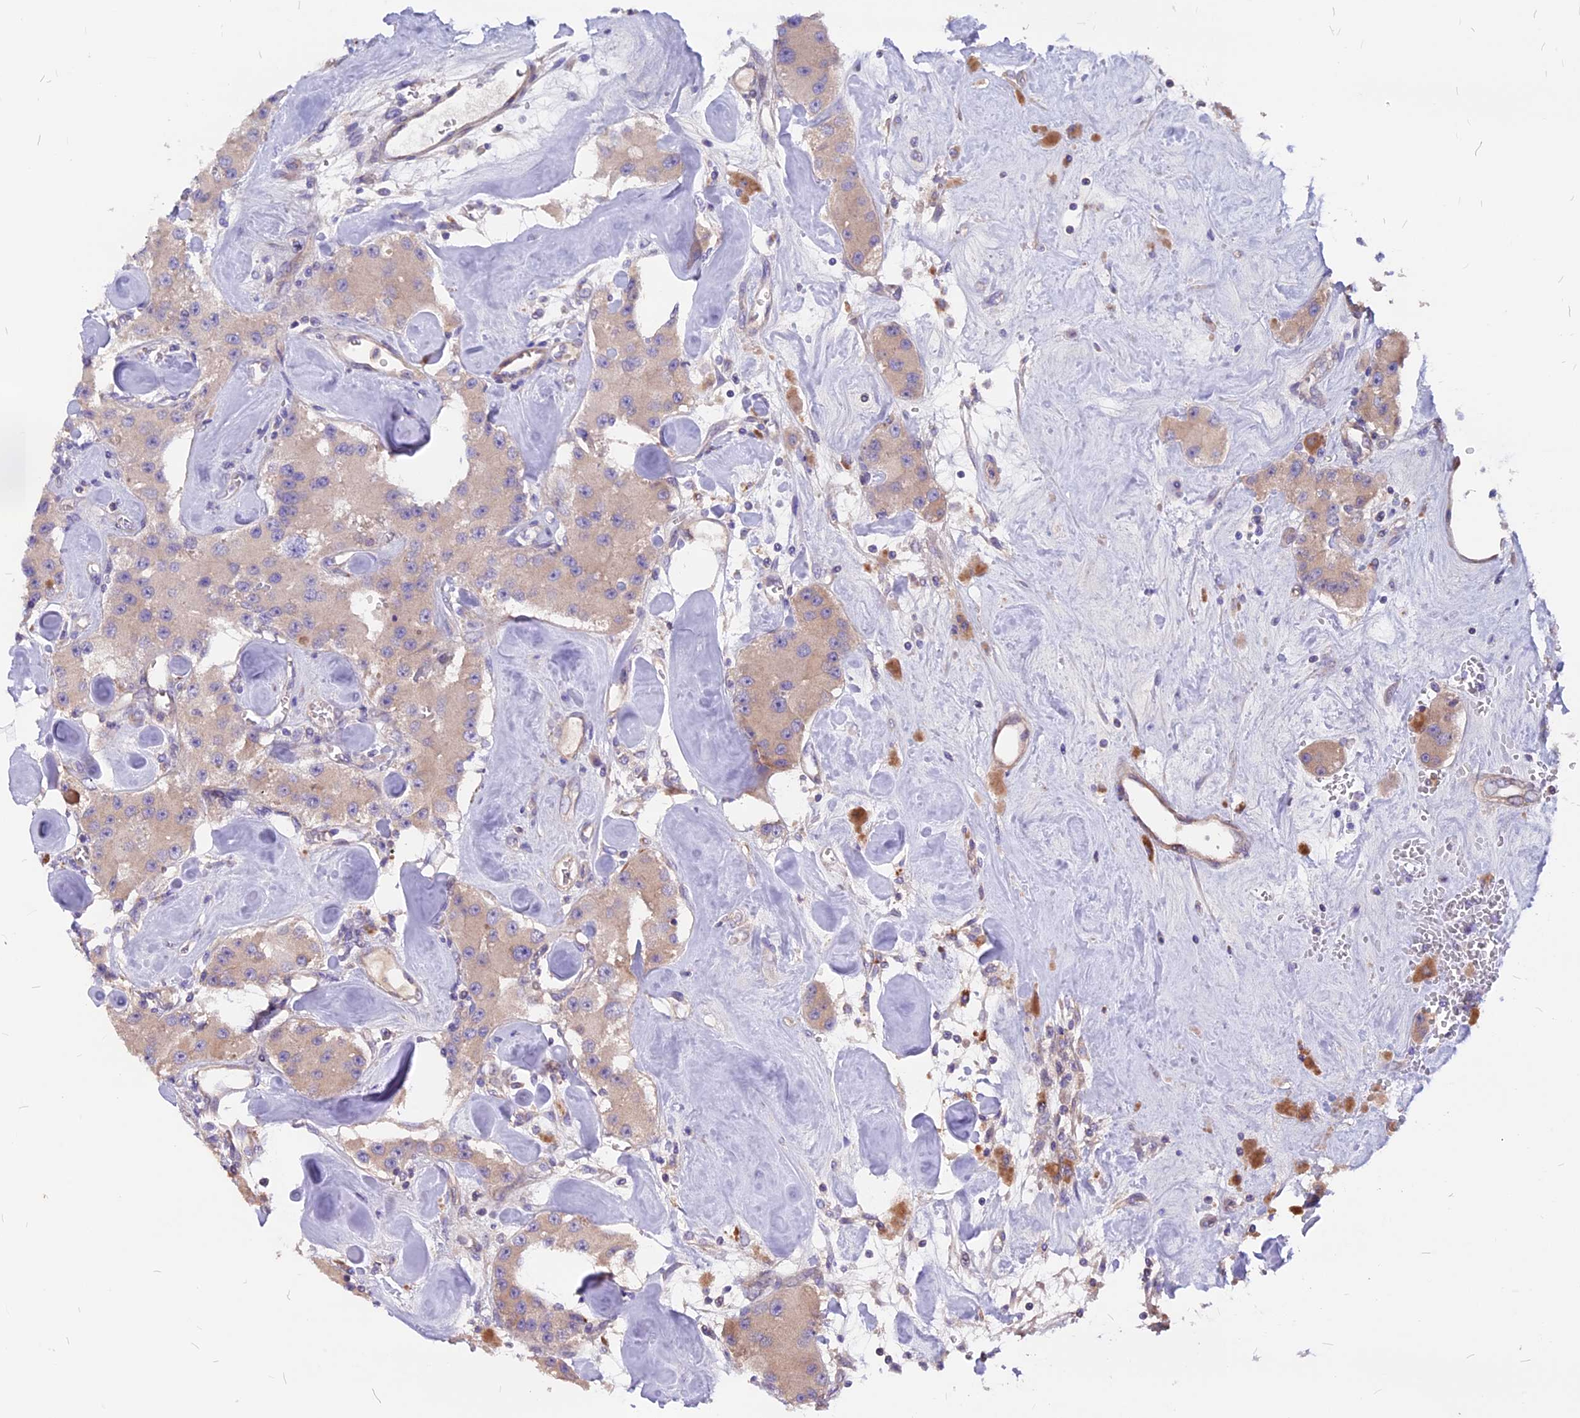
{"staining": {"intensity": "weak", "quantity": ">75%", "location": "cytoplasmic/membranous"}, "tissue": "carcinoid", "cell_type": "Tumor cells", "image_type": "cancer", "snomed": [{"axis": "morphology", "description": "Carcinoid, malignant, NOS"}, {"axis": "topography", "description": "Pancreas"}], "caption": "A histopathology image showing weak cytoplasmic/membranous positivity in about >75% of tumor cells in carcinoid (malignant), as visualized by brown immunohistochemical staining.", "gene": "ANO3", "patient": {"sex": "male", "age": 41}}